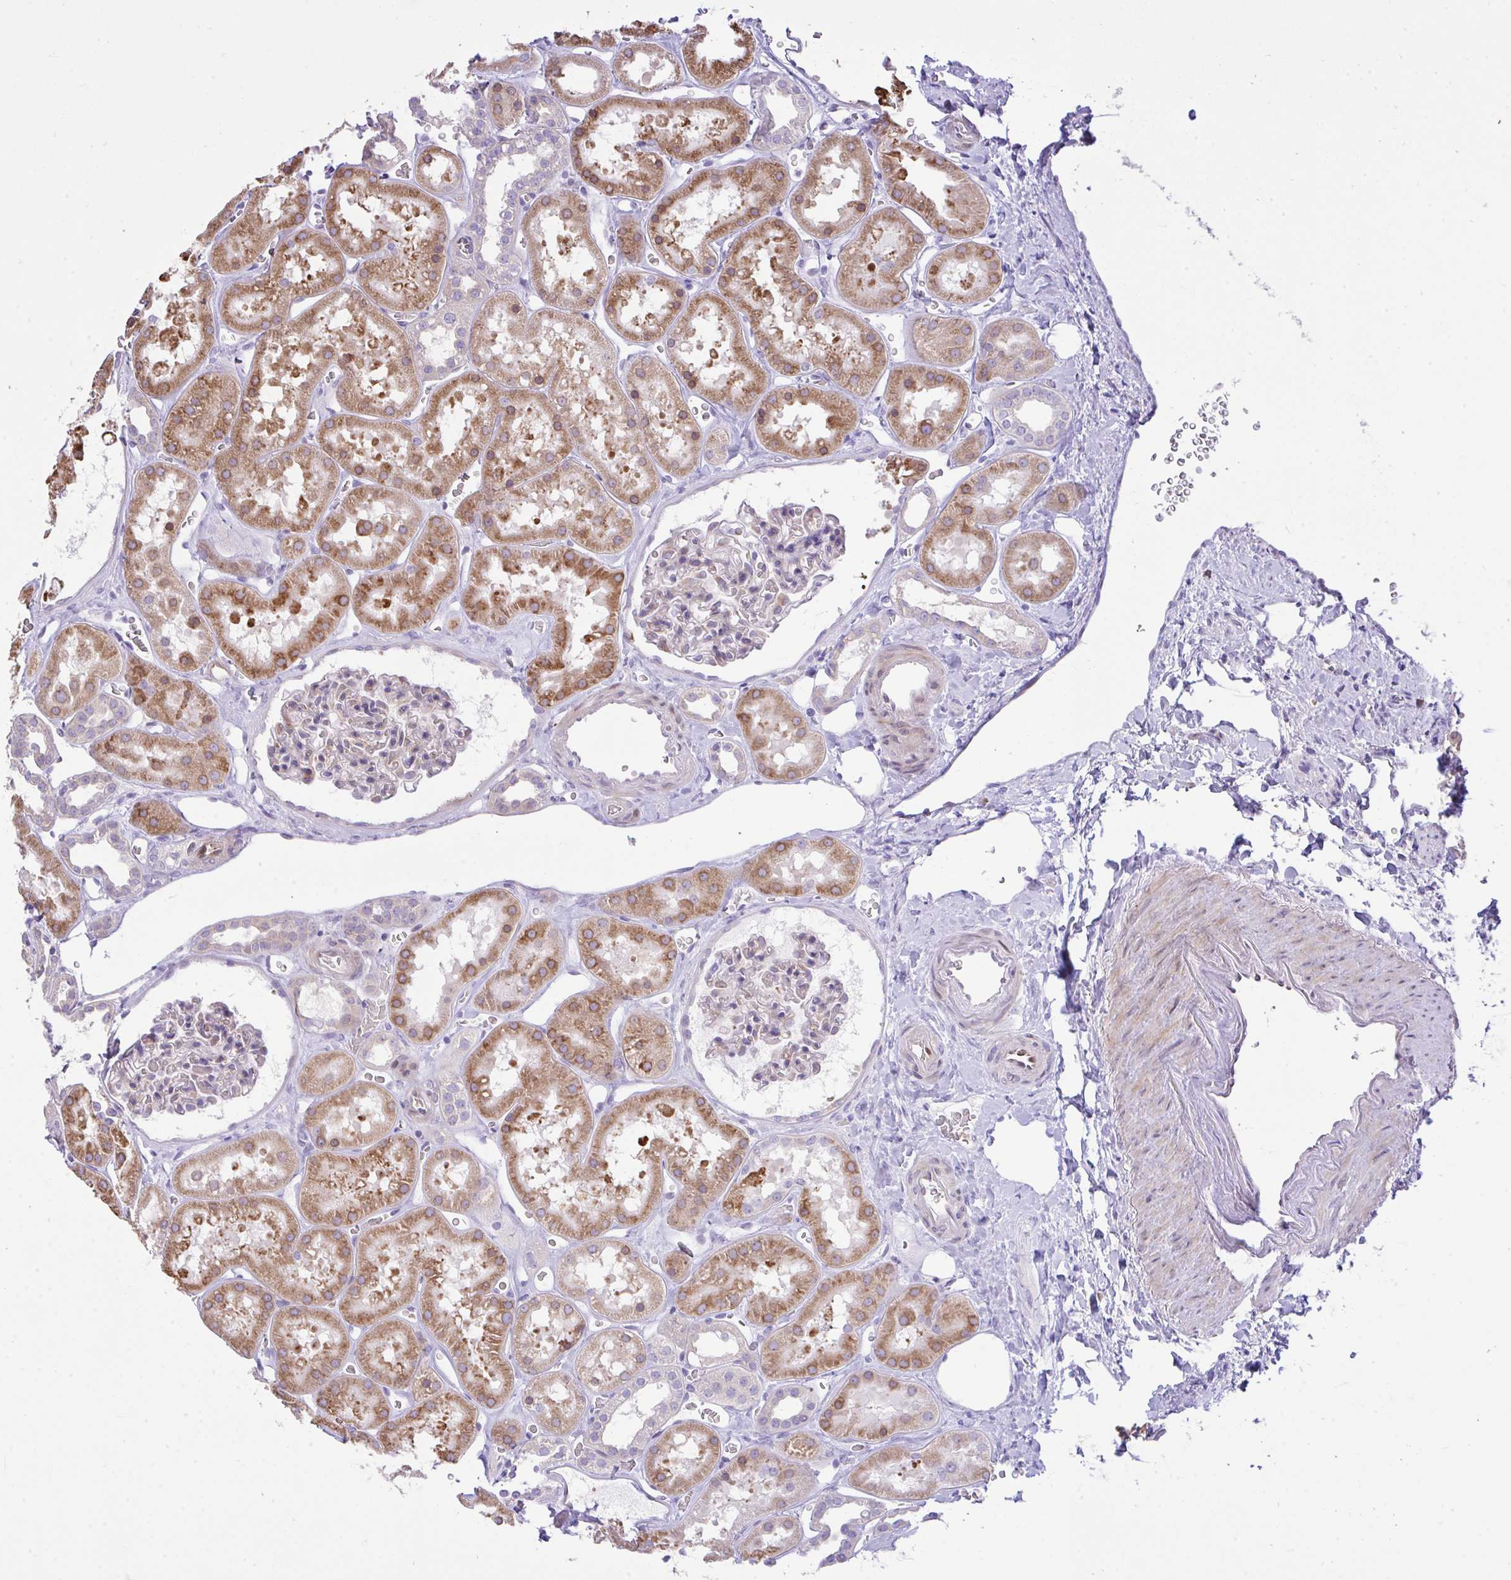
{"staining": {"intensity": "weak", "quantity": "25%-75%", "location": "cytoplasmic/membranous"}, "tissue": "kidney", "cell_type": "Cells in glomeruli", "image_type": "normal", "snomed": [{"axis": "morphology", "description": "Normal tissue, NOS"}, {"axis": "topography", "description": "Kidney"}], "caption": "Weak cytoplasmic/membranous protein expression is seen in approximately 25%-75% of cells in glomeruli in kidney. The staining is performed using DAB (3,3'-diaminobenzidine) brown chromogen to label protein expression. The nuclei are counter-stained blue using hematoxylin.", "gene": "EEF1A1", "patient": {"sex": "female", "age": 41}}